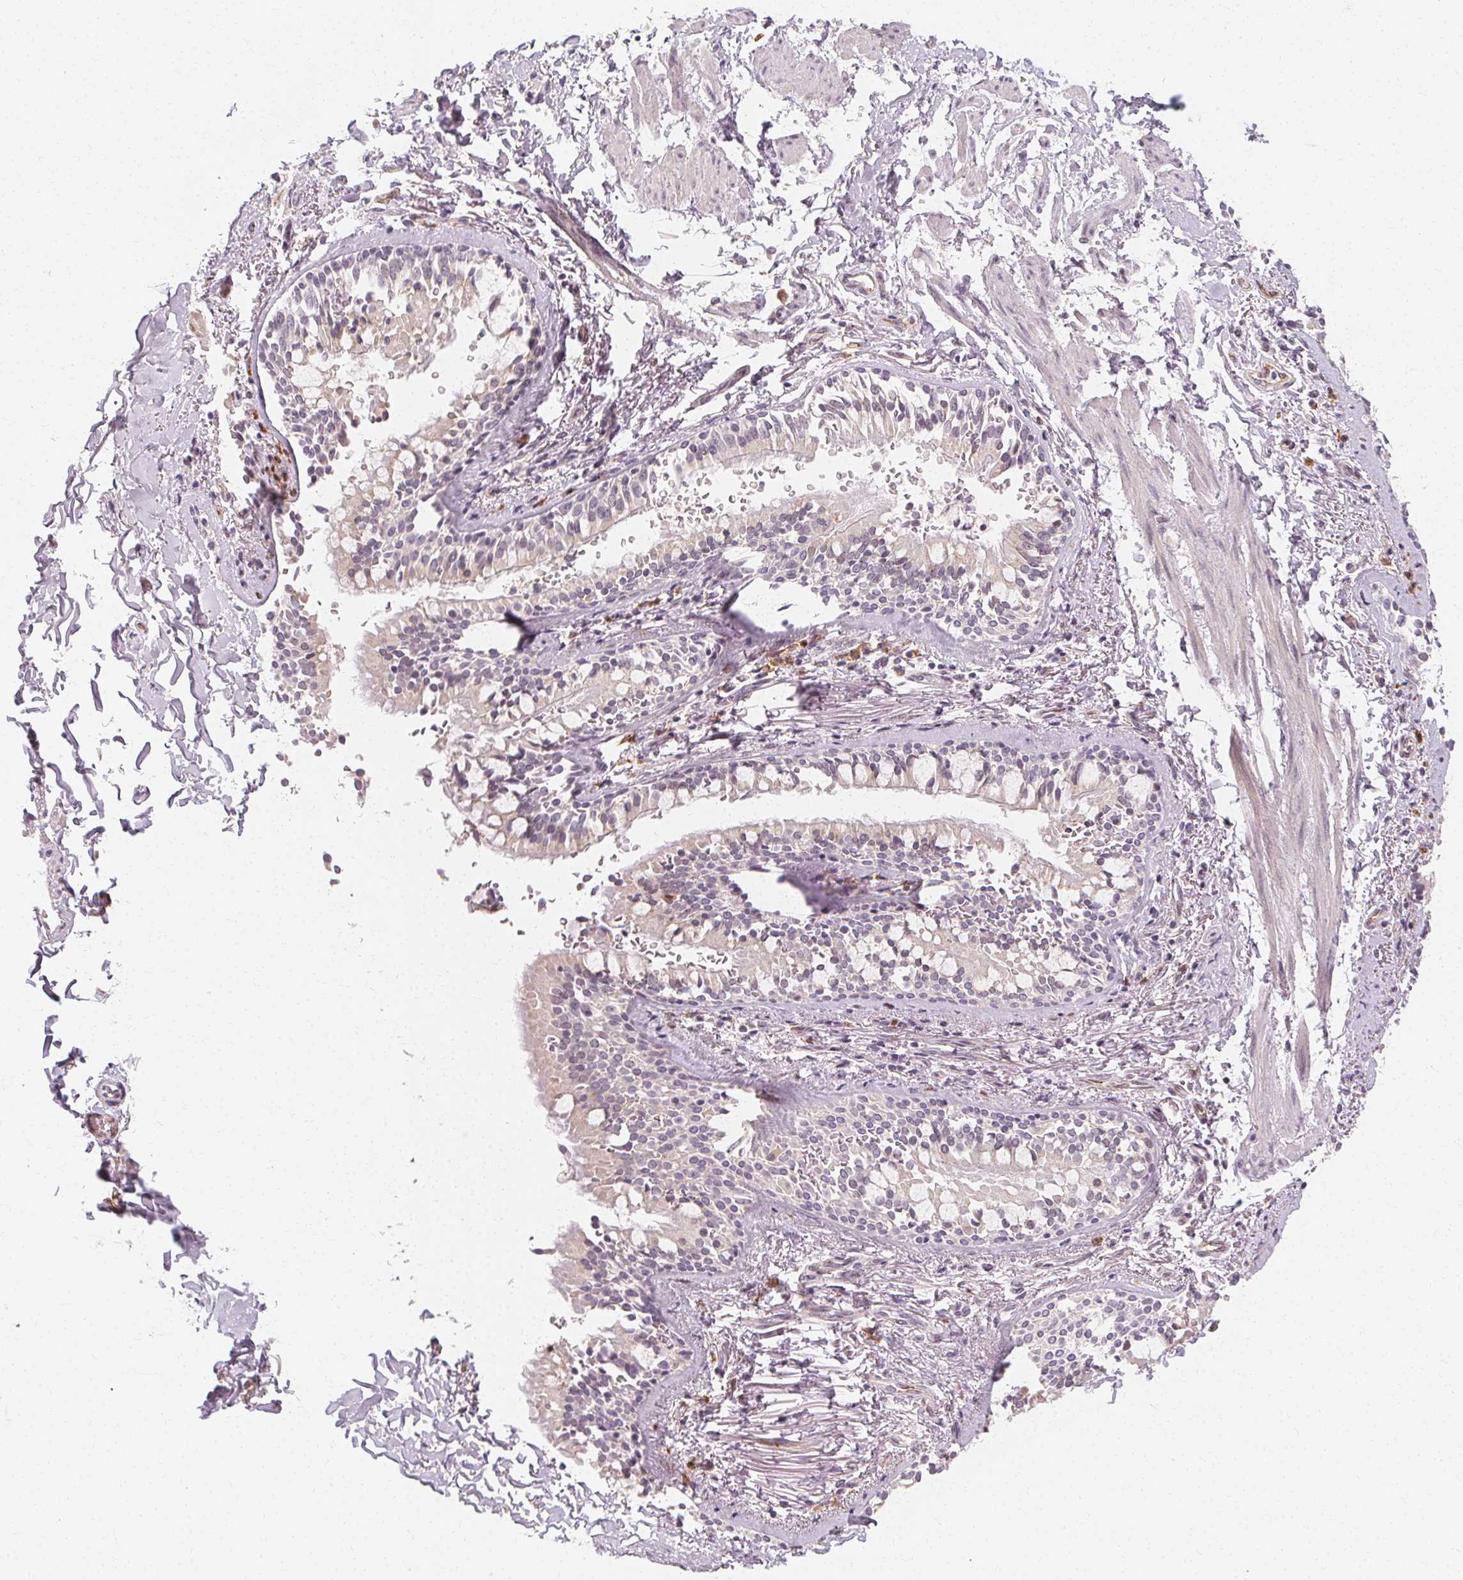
{"staining": {"intensity": "negative", "quantity": "none", "location": "none"}, "tissue": "soft tissue", "cell_type": "Fibroblasts", "image_type": "normal", "snomed": [{"axis": "morphology", "description": "Normal tissue, NOS"}, {"axis": "topography", "description": "Cartilage tissue"}, {"axis": "topography", "description": "Bronchus"}, {"axis": "topography", "description": "Peripheral nerve tissue"}], "caption": "Immunohistochemistry photomicrograph of normal soft tissue stained for a protein (brown), which demonstrates no expression in fibroblasts.", "gene": "CLCNKA", "patient": {"sex": "male", "age": 67}}